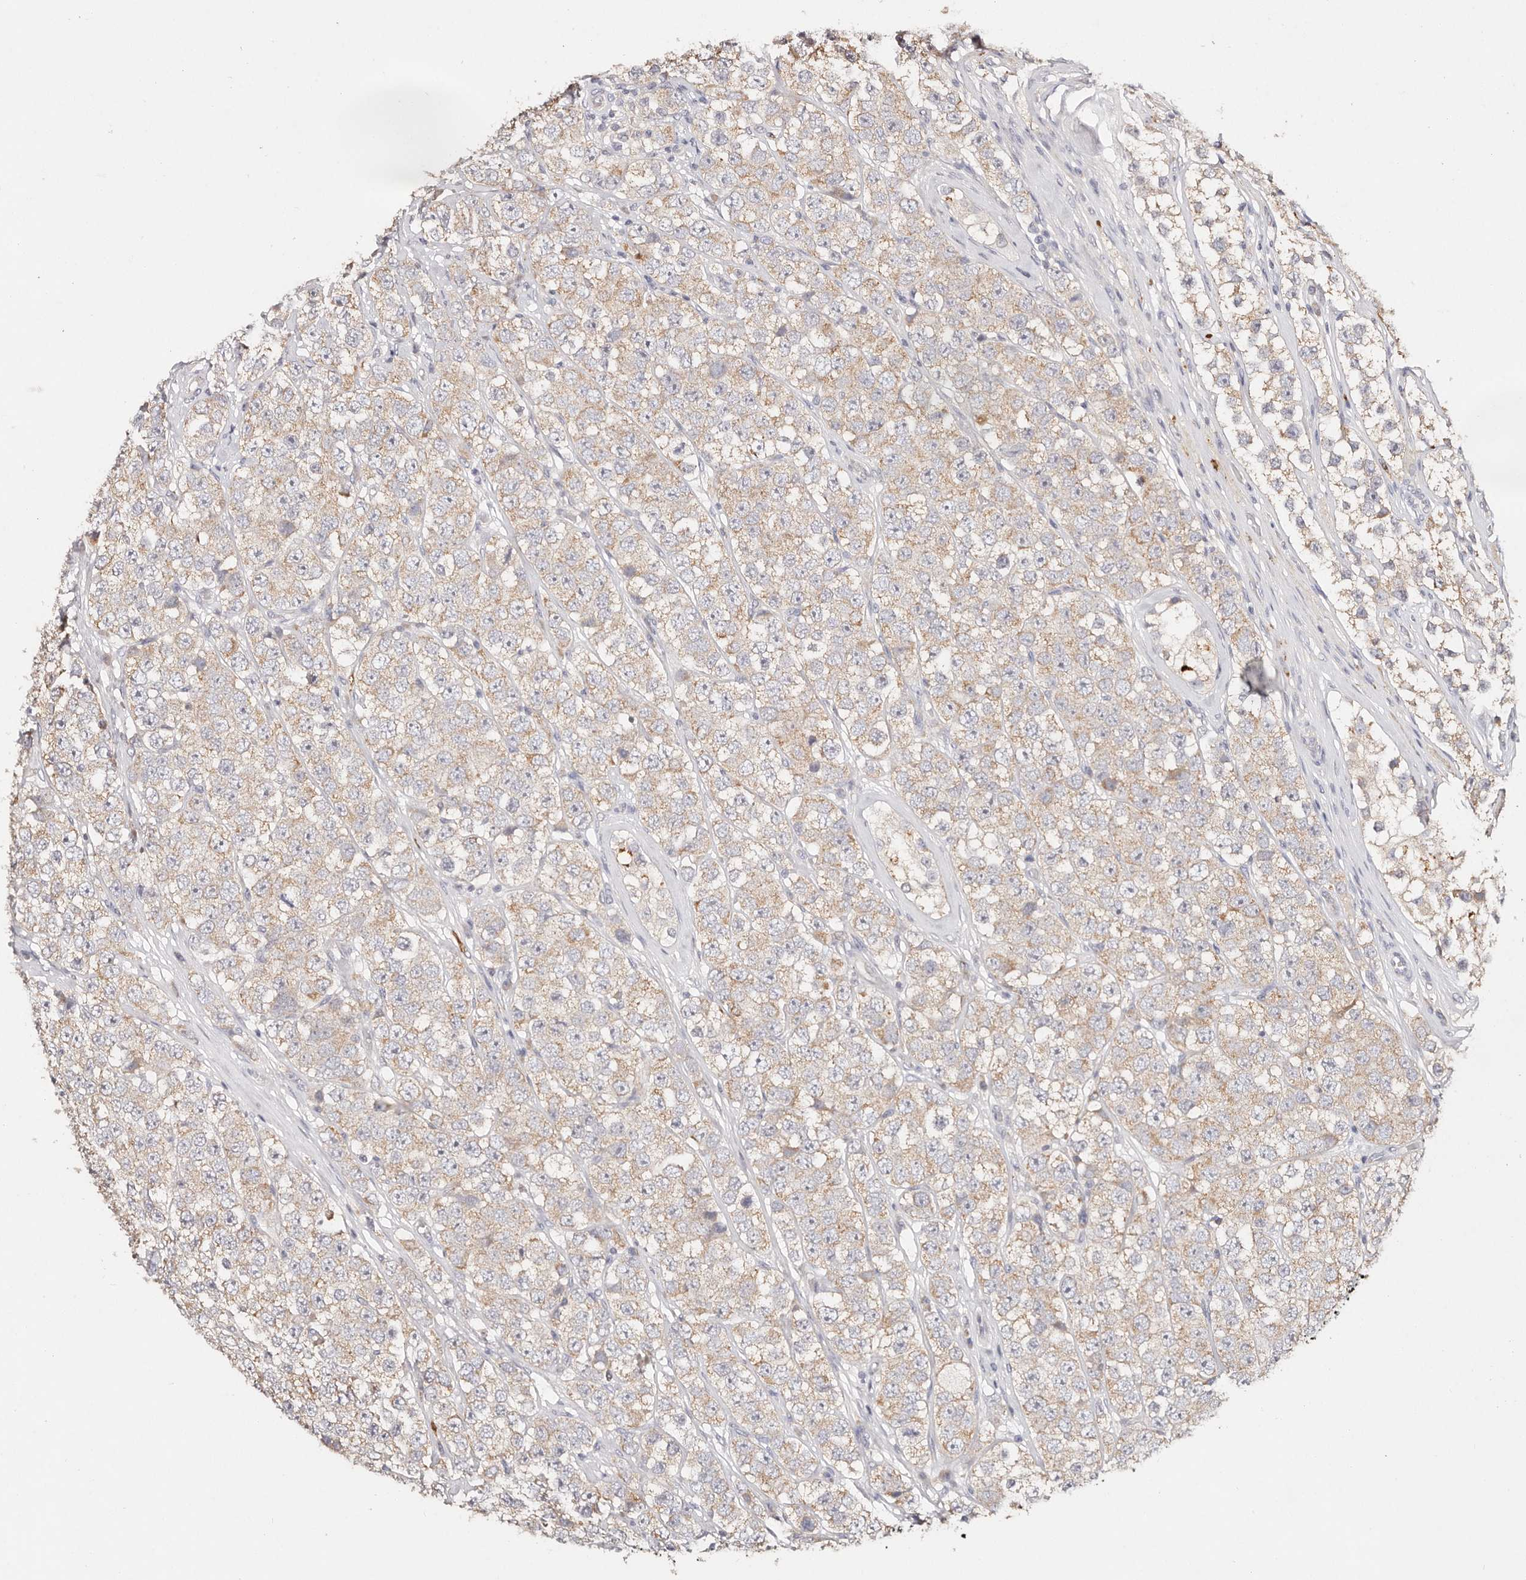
{"staining": {"intensity": "weak", "quantity": ">75%", "location": "cytoplasmic/membranous"}, "tissue": "testis cancer", "cell_type": "Tumor cells", "image_type": "cancer", "snomed": [{"axis": "morphology", "description": "Seminoma, NOS"}, {"axis": "topography", "description": "Testis"}], "caption": "Seminoma (testis) stained for a protein (brown) demonstrates weak cytoplasmic/membranous positive positivity in about >75% of tumor cells.", "gene": "VIPAS39", "patient": {"sex": "male", "age": 28}}